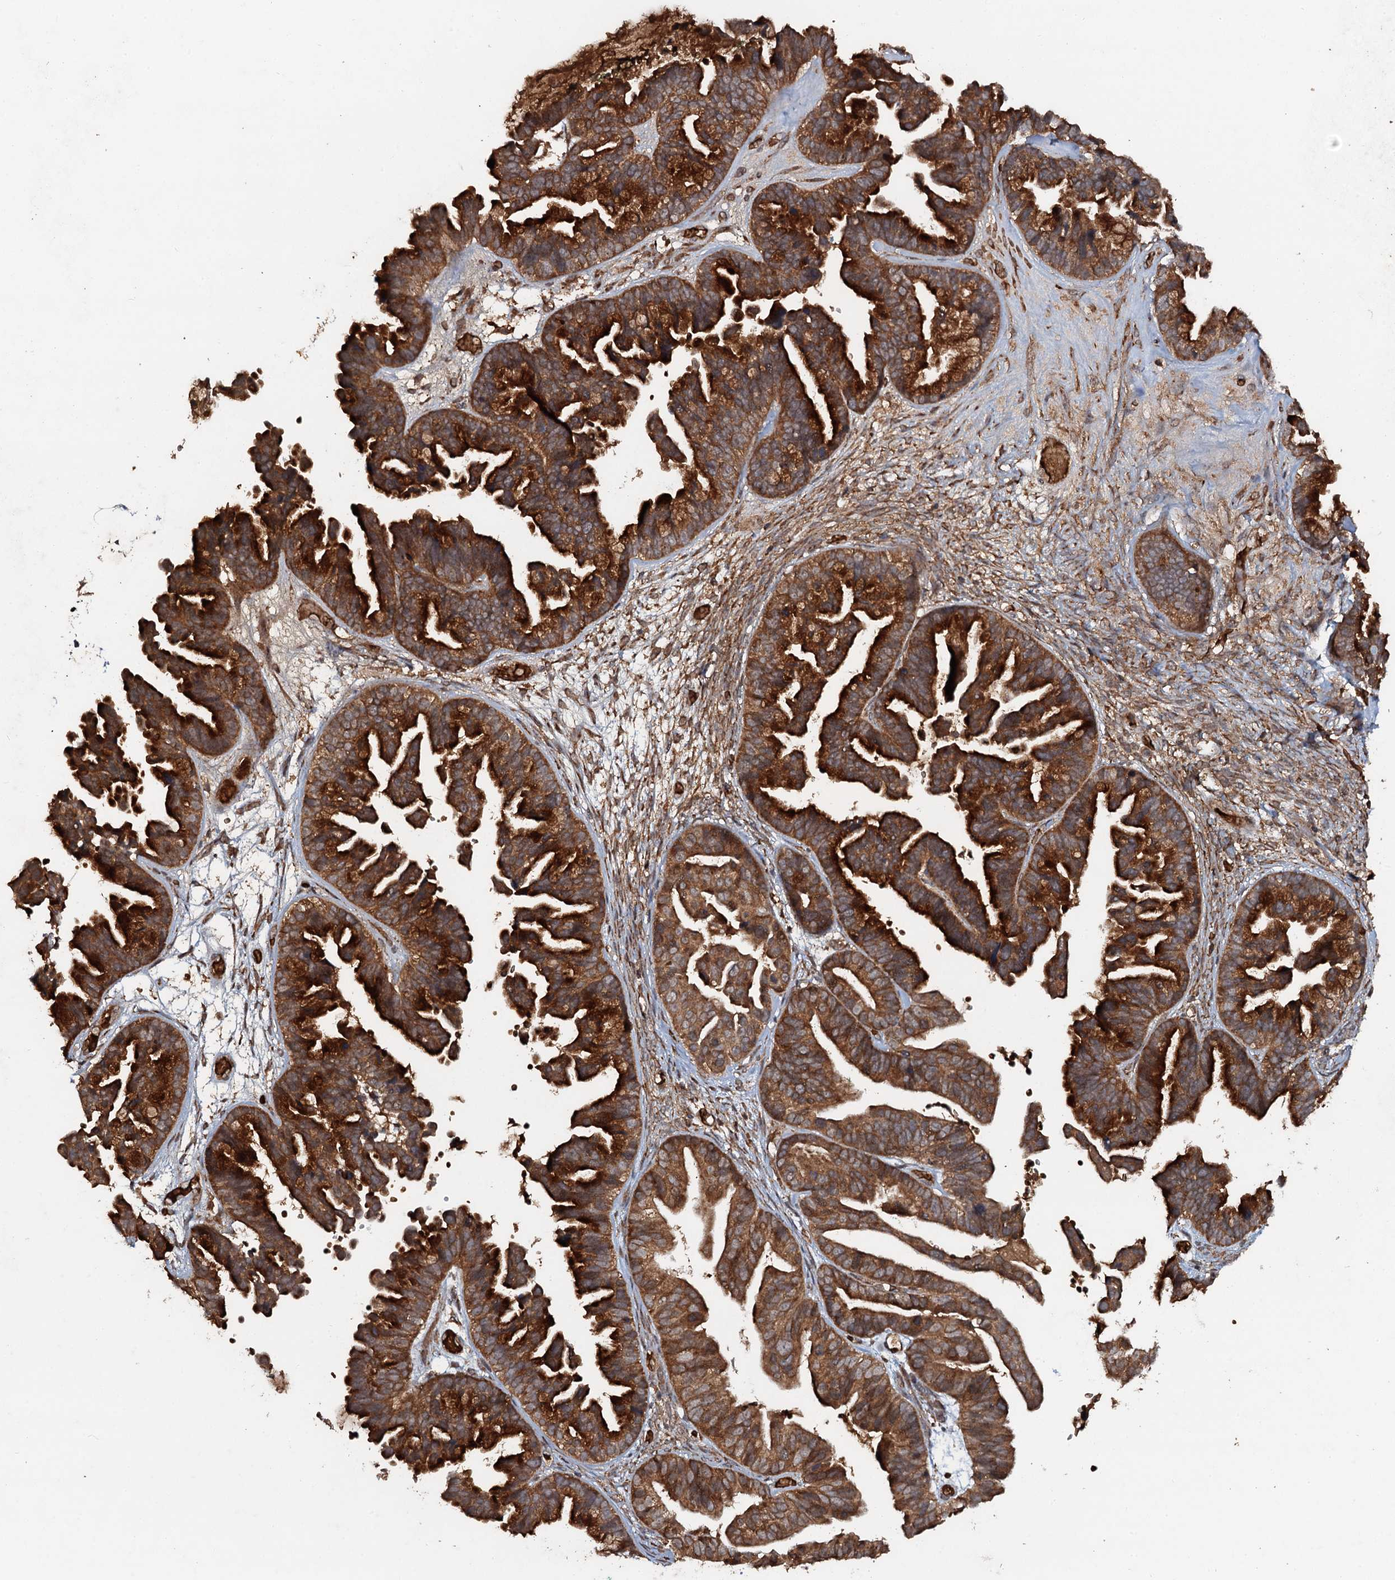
{"staining": {"intensity": "strong", "quantity": ">75%", "location": "cytoplasmic/membranous"}, "tissue": "ovarian cancer", "cell_type": "Tumor cells", "image_type": "cancer", "snomed": [{"axis": "morphology", "description": "Cystadenocarcinoma, serous, NOS"}, {"axis": "topography", "description": "Ovary"}], "caption": "Immunohistochemistry (DAB) staining of serous cystadenocarcinoma (ovarian) demonstrates strong cytoplasmic/membranous protein expression in about >75% of tumor cells.", "gene": "ADGRG3", "patient": {"sex": "female", "age": 56}}